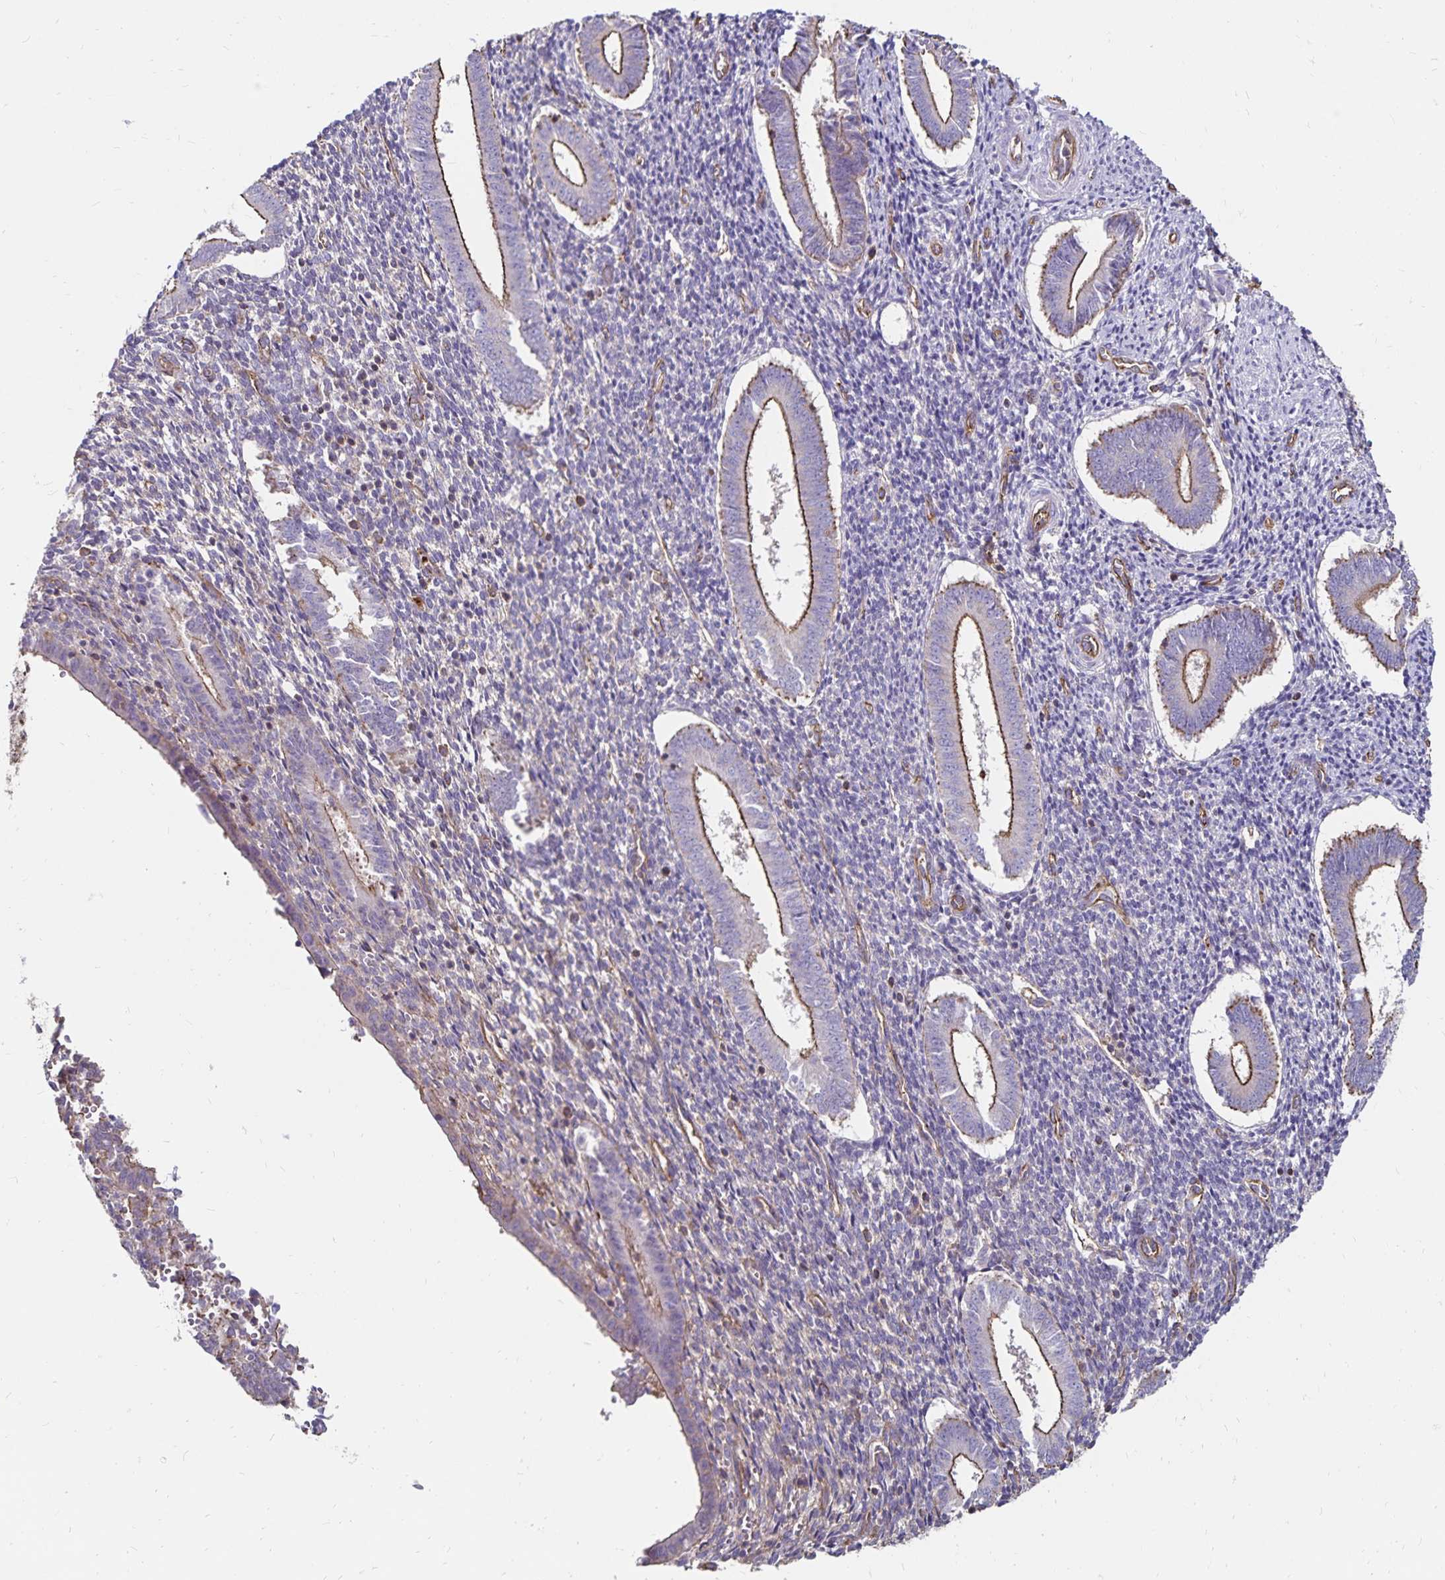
{"staining": {"intensity": "negative", "quantity": "none", "location": "none"}, "tissue": "endometrium", "cell_type": "Cells in endometrial stroma", "image_type": "normal", "snomed": [{"axis": "morphology", "description": "Normal tissue, NOS"}, {"axis": "topography", "description": "Endometrium"}], "caption": "IHC of benign human endometrium reveals no expression in cells in endometrial stroma. (Stains: DAB IHC with hematoxylin counter stain, Microscopy: brightfield microscopy at high magnification).", "gene": "RPRML", "patient": {"sex": "female", "age": 25}}